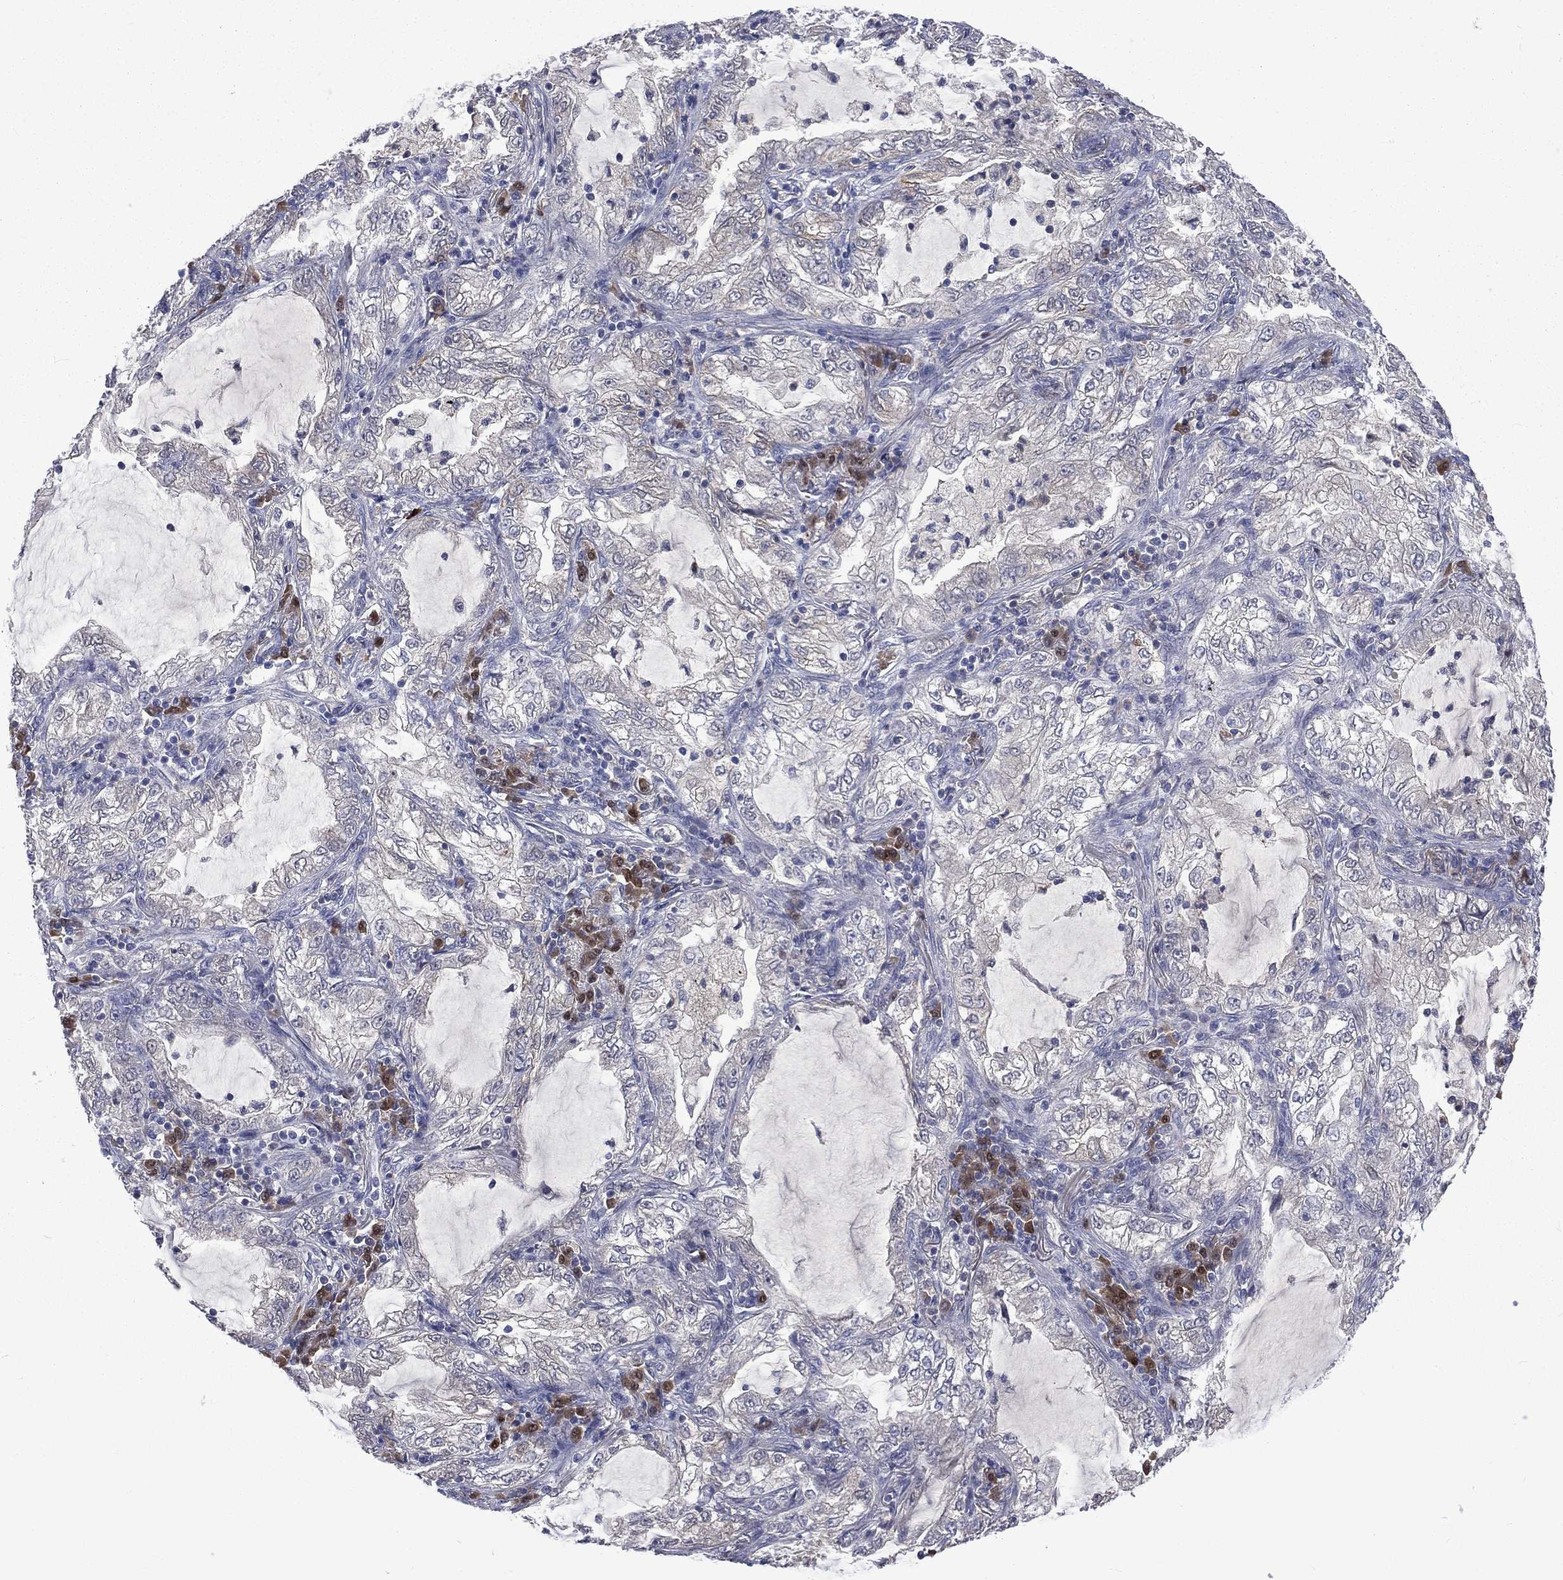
{"staining": {"intensity": "weak", "quantity": "<25%", "location": "cytoplasmic/membranous"}, "tissue": "lung cancer", "cell_type": "Tumor cells", "image_type": "cancer", "snomed": [{"axis": "morphology", "description": "Adenocarcinoma, NOS"}, {"axis": "topography", "description": "Lung"}], "caption": "Immunohistochemistry (IHC) histopathology image of human lung cancer stained for a protein (brown), which exhibits no expression in tumor cells.", "gene": "CA12", "patient": {"sex": "female", "age": 73}}